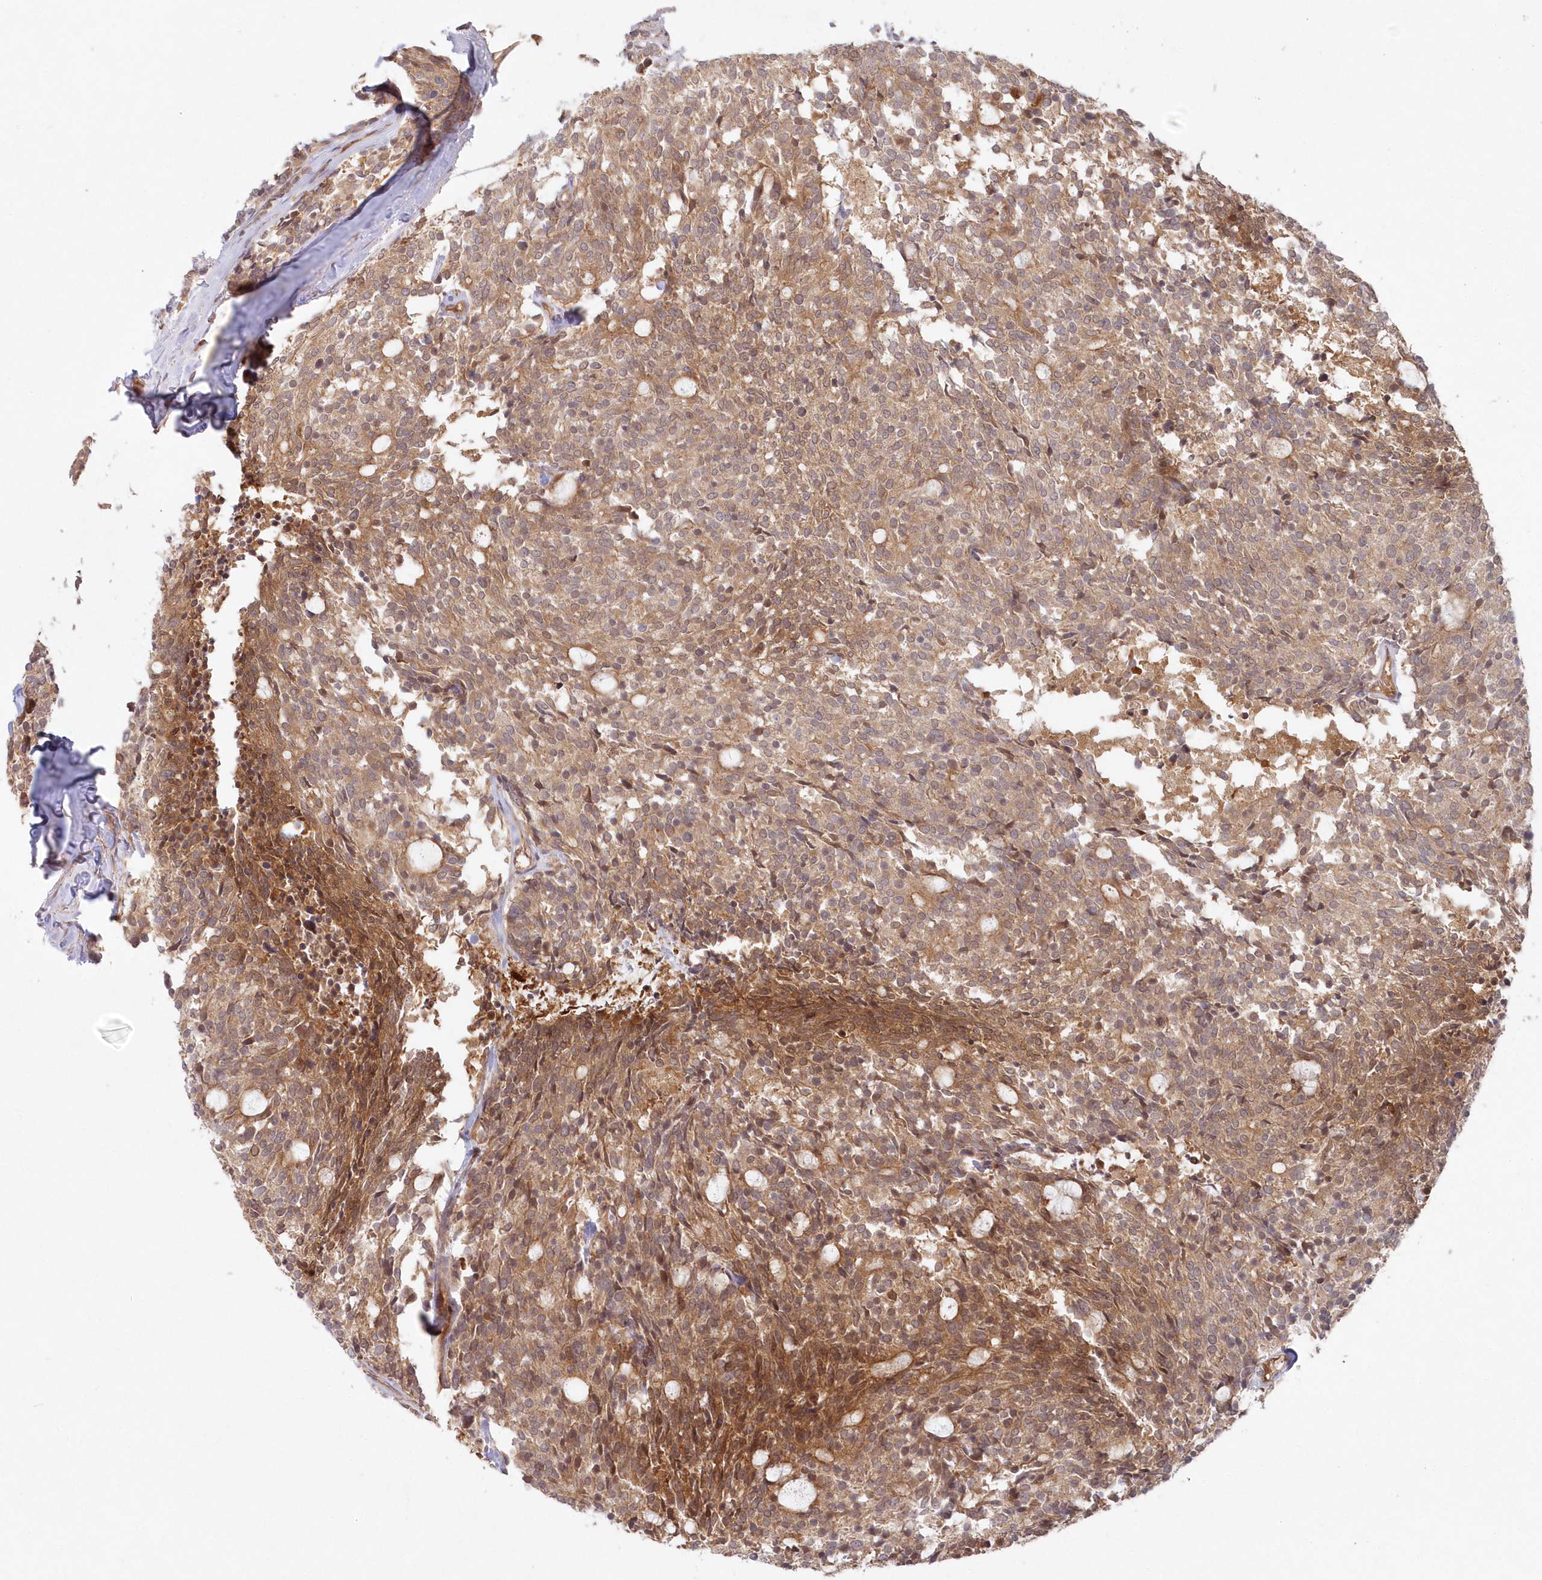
{"staining": {"intensity": "moderate", "quantity": ">75%", "location": "cytoplasmic/membranous"}, "tissue": "carcinoid", "cell_type": "Tumor cells", "image_type": "cancer", "snomed": [{"axis": "morphology", "description": "Carcinoid, malignant, NOS"}, {"axis": "topography", "description": "Pancreas"}], "caption": "Malignant carcinoid tissue reveals moderate cytoplasmic/membranous staining in approximately >75% of tumor cells The staining is performed using DAB (3,3'-diaminobenzidine) brown chromogen to label protein expression. The nuclei are counter-stained blue using hematoxylin.", "gene": "GBE1", "patient": {"sex": "female", "age": 54}}